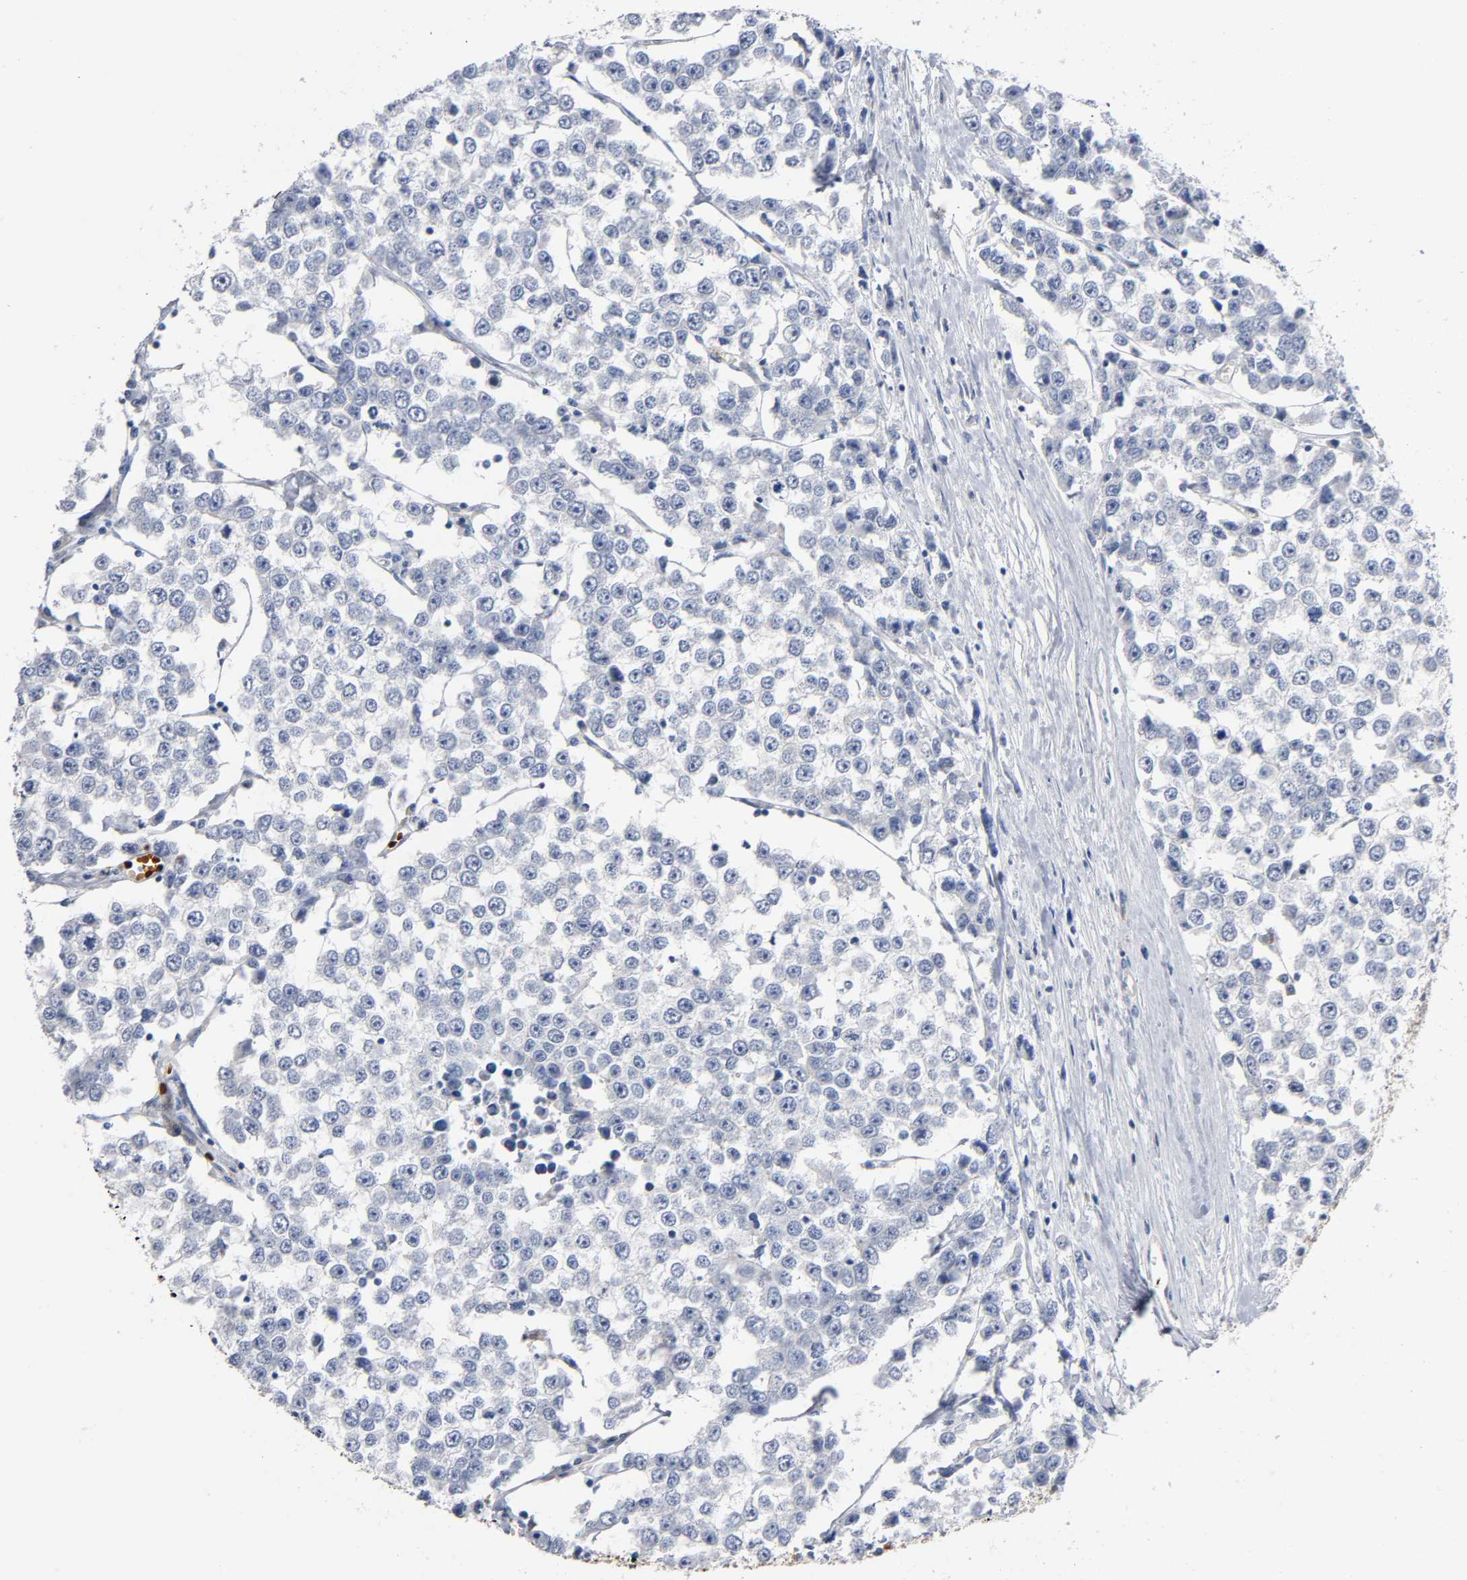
{"staining": {"intensity": "negative", "quantity": "none", "location": "none"}, "tissue": "testis cancer", "cell_type": "Tumor cells", "image_type": "cancer", "snomed": [{"axis": "morphology", "description": "Seminoma, NOS"}, {"axis": "morphology", "description": "Carcinoma, Embryonal, NOS"}, {"axis": "topography", "description": "Testis"}], "caption": "The histopathology image demonstrates no staining of tumor cells in seminoma (testis).", "gene": "CD2AP", "patient": {"sex": "male", "age": 52}}